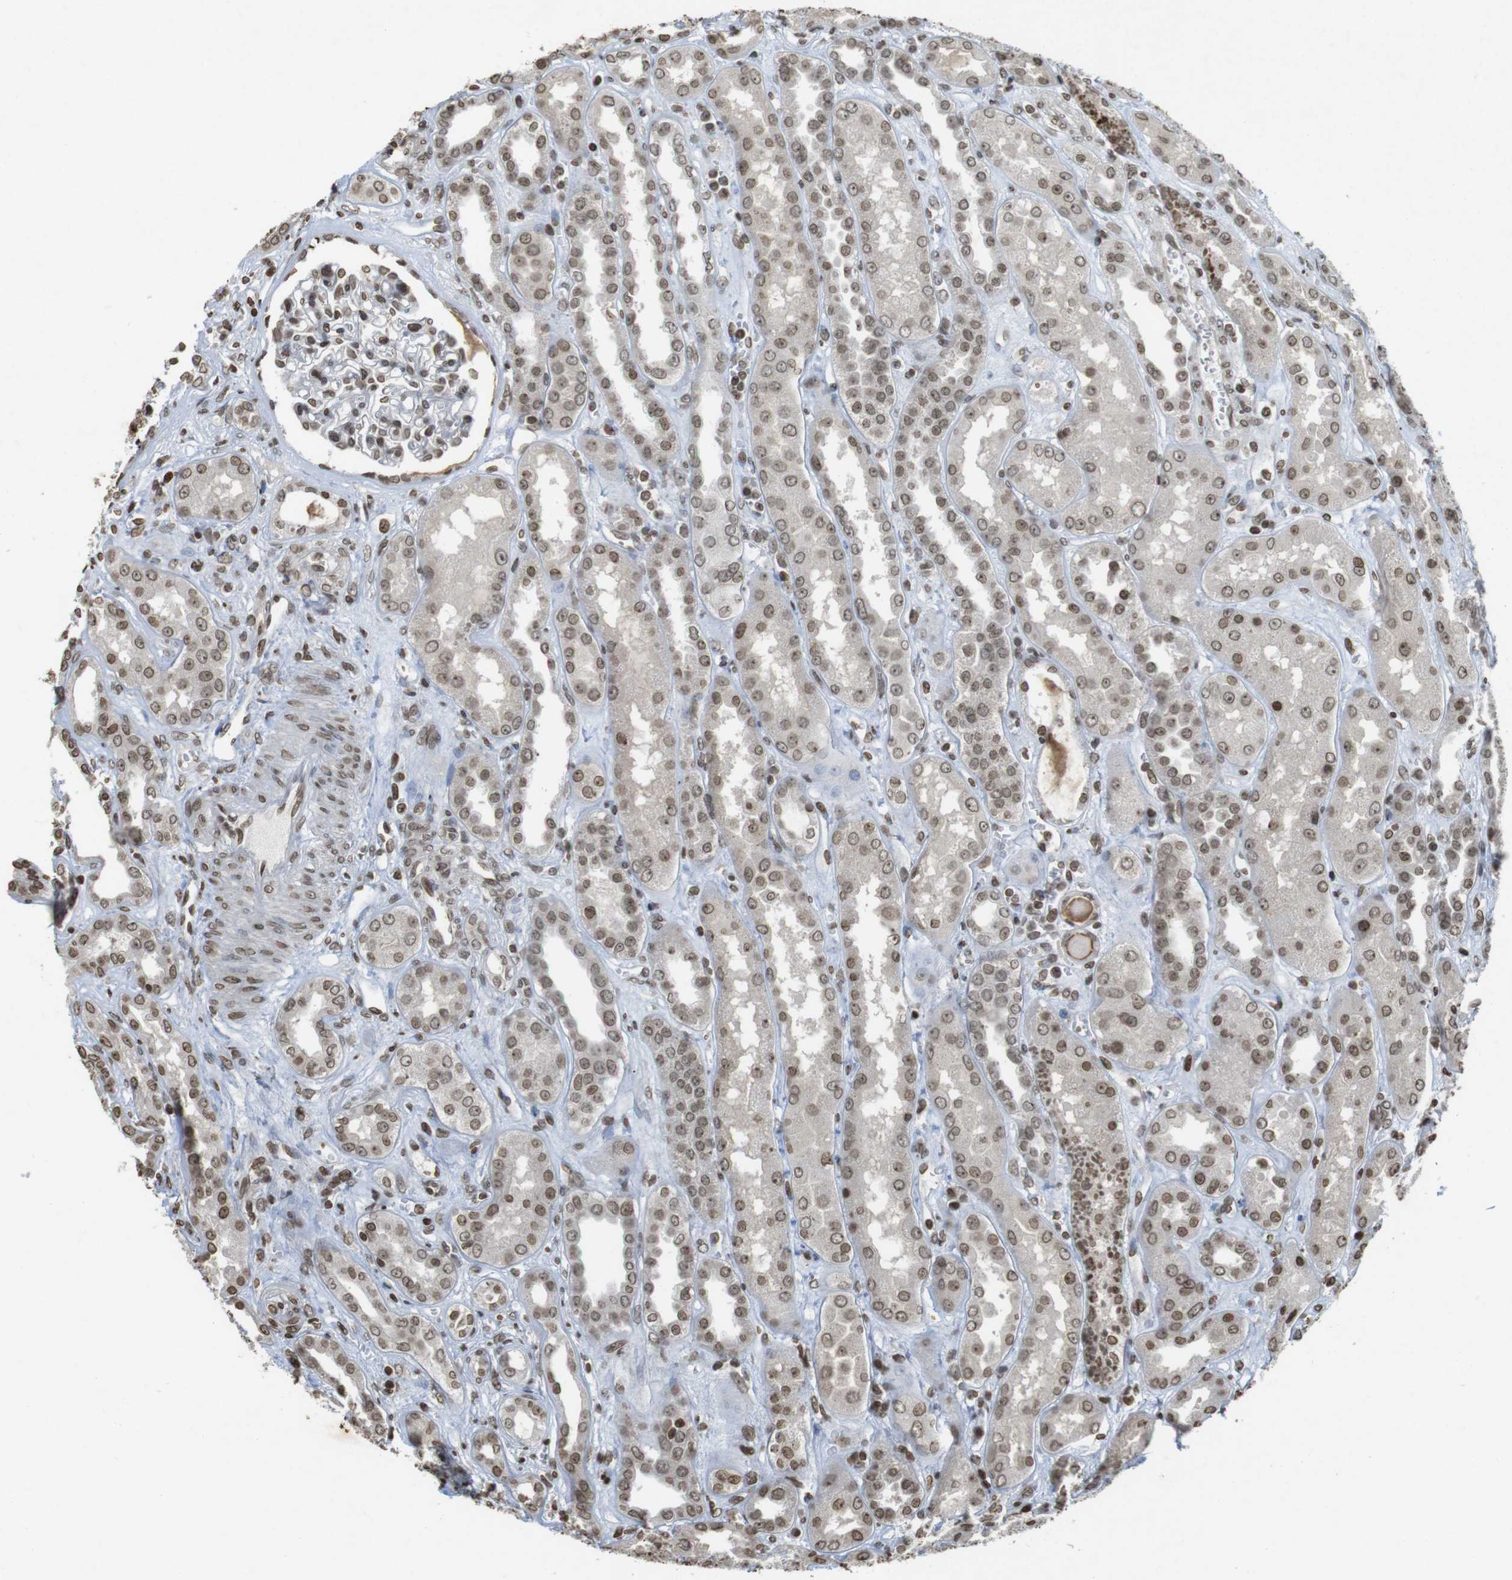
{"staining": {"intensity": "moderate", "quantity": "25%-75%", "location": "nuclear"}, "tissue": "kidney", "cell_type": "Cells in glomeruli", "image_type": "normal", "snomed": [{"axis": "morphology", "description": "Normal tissue, NOS"}, {"axis": "topography", "description": "Kidney"}], "caption": "Immunohistochemistry (IHC) (DAB (3,3'-diaminobenzidine)) staining of unremarkable human kidney reveals moderate nuclear protein staining in approximately 25%-75% of cells in glomeruli.", "gene": "FOXA3", "patient": {"sex": "male", "age": 59}}